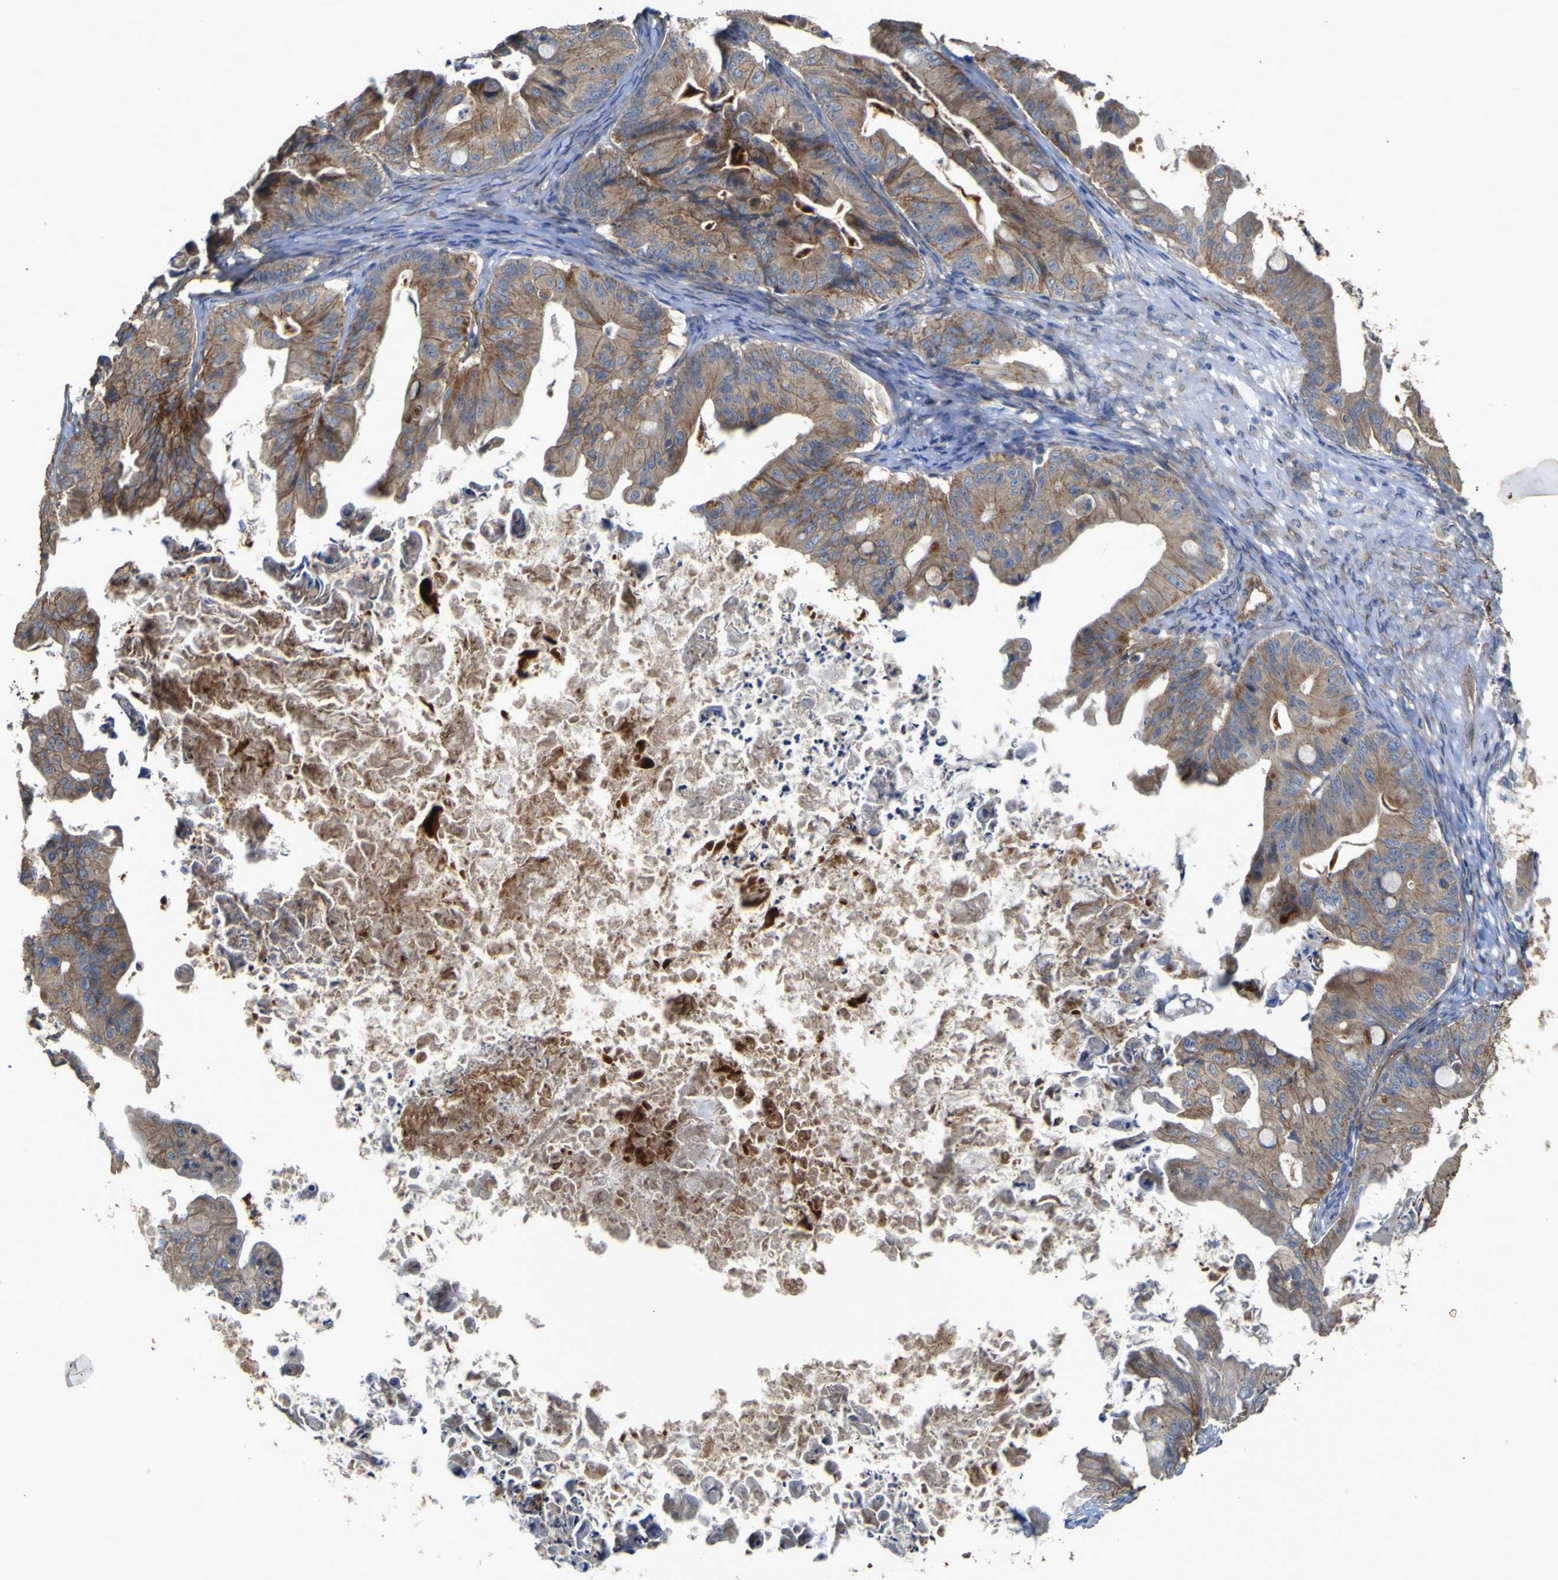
{"staining": {"intensity": "moderate", "quantity": ">75%", "location": "cytoplasmic/membranous"}, "tissue": "ovarian cancer", "cell_type": "Tumor cells", "image_type": "cancer", "snomed": [{"axis": "morphology", "description": "Cystadenocarcinoma, mucinous, NOS"}, {"axis": "topography", "description": "Ovary"}], "caption": "Immunohistochemical staining of ovarian cancer (mucinous cystadenocarcinoma) exhibits medium levels of moderate cytoplasmic/membranous positivity in approximately >75% of tumor cells. Ihc stains the protein in brown and the nuclei are stained blue.", "gene": "TNFSF15", "patient": {"sex": "female", "age": 37}}